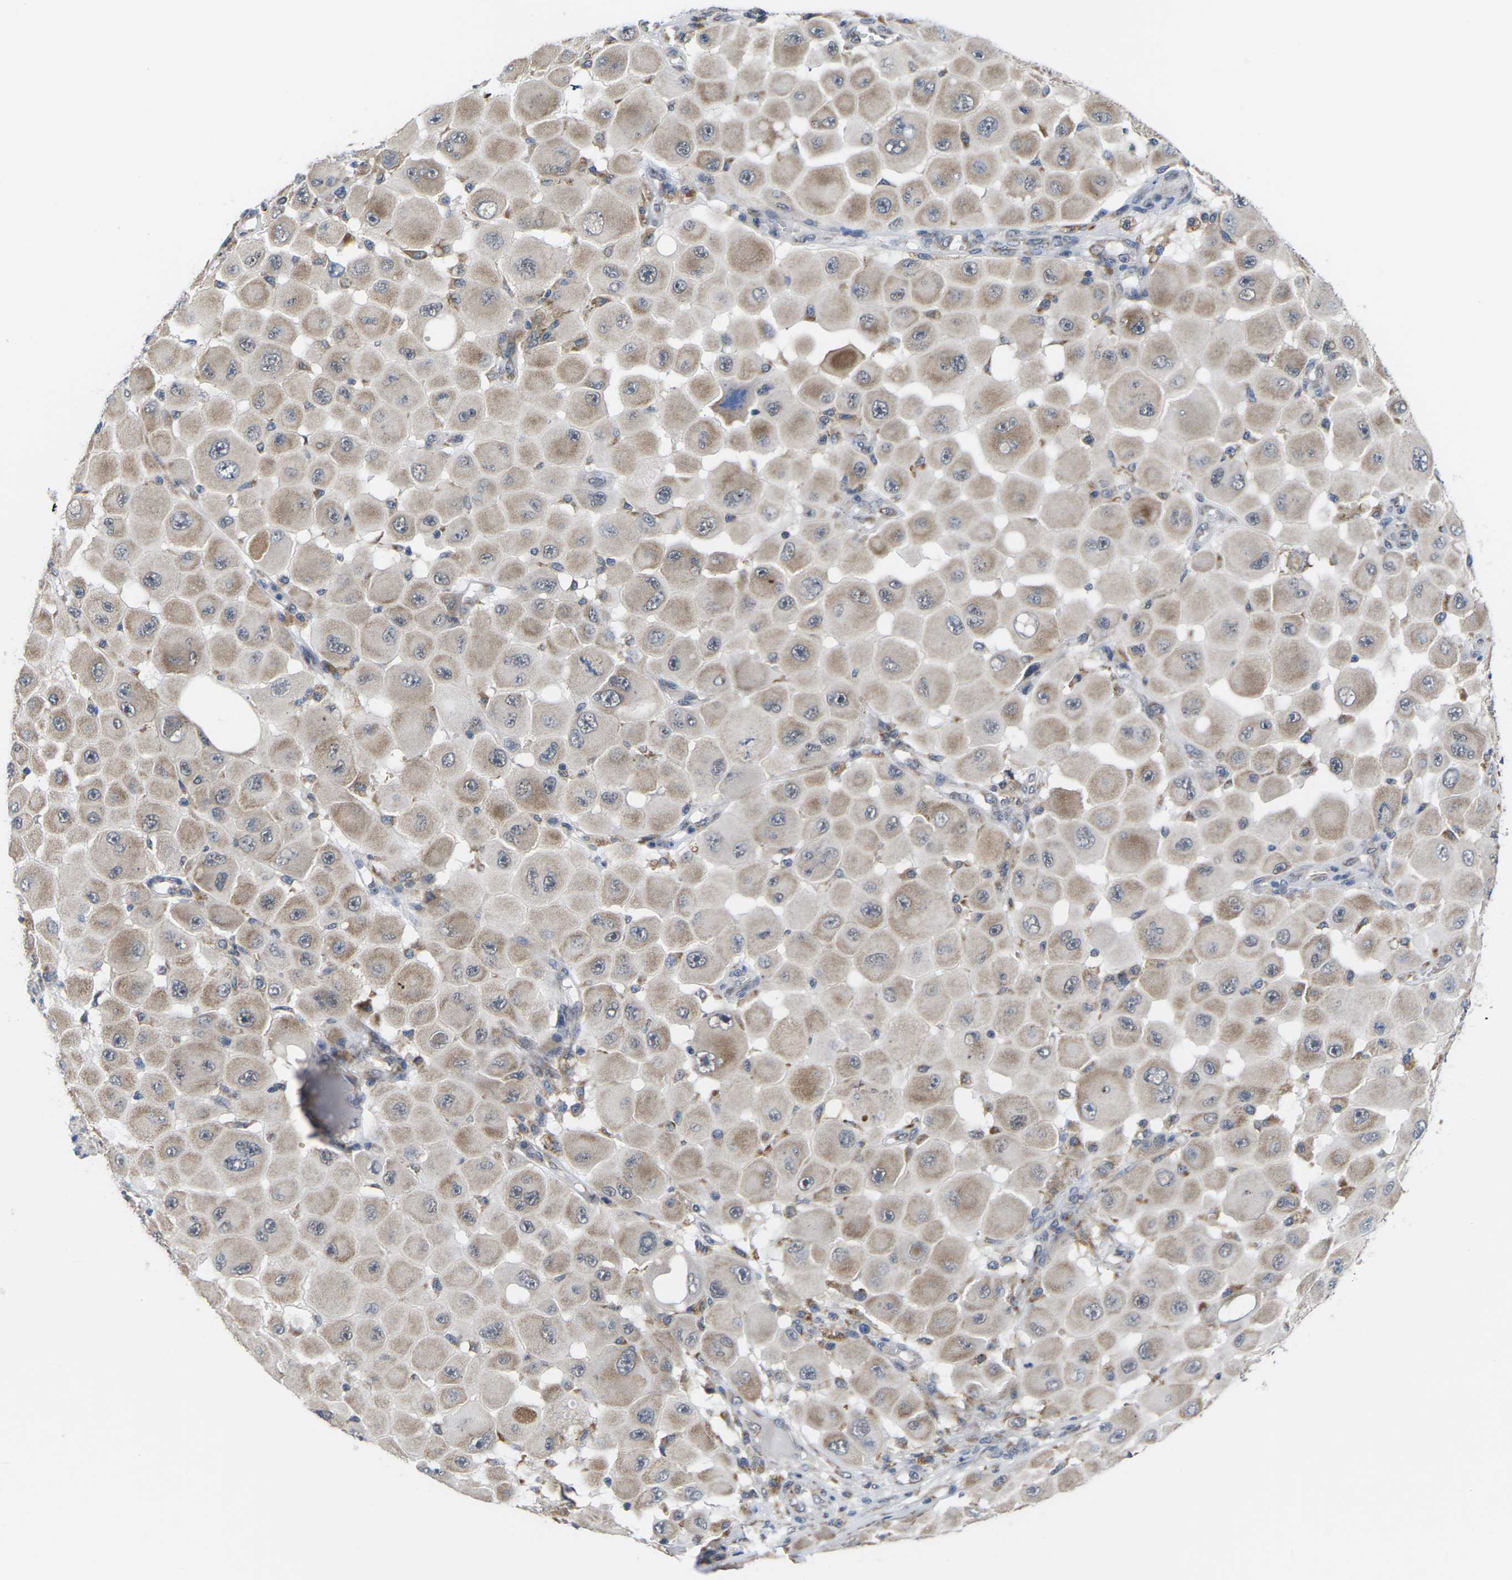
{"staining": {"intensity": "moderate", "quantity": ">75%", "location": "cytoplasmic/membranous"}, "tissue": "melanoma", "cell_type": "Tumor cells", "image_type": "cancer", "snomed": [{"axis": "morphology", "description": "Malignant melanoma, NOS"}, {"axis": "topography", "description": "Skin"}], "caption": "IHC photomicrograph of neoplastic tissue: human melanoma stained using IHC displays medium levels of moderate protein expression localized specifically in the cytoplasmic/membranous of tumor cells, appearing as a cytoplasmic/membranous brown color.", "gene": "PDZK1IP1", "patient": {"sex": "female", "age": 81}}